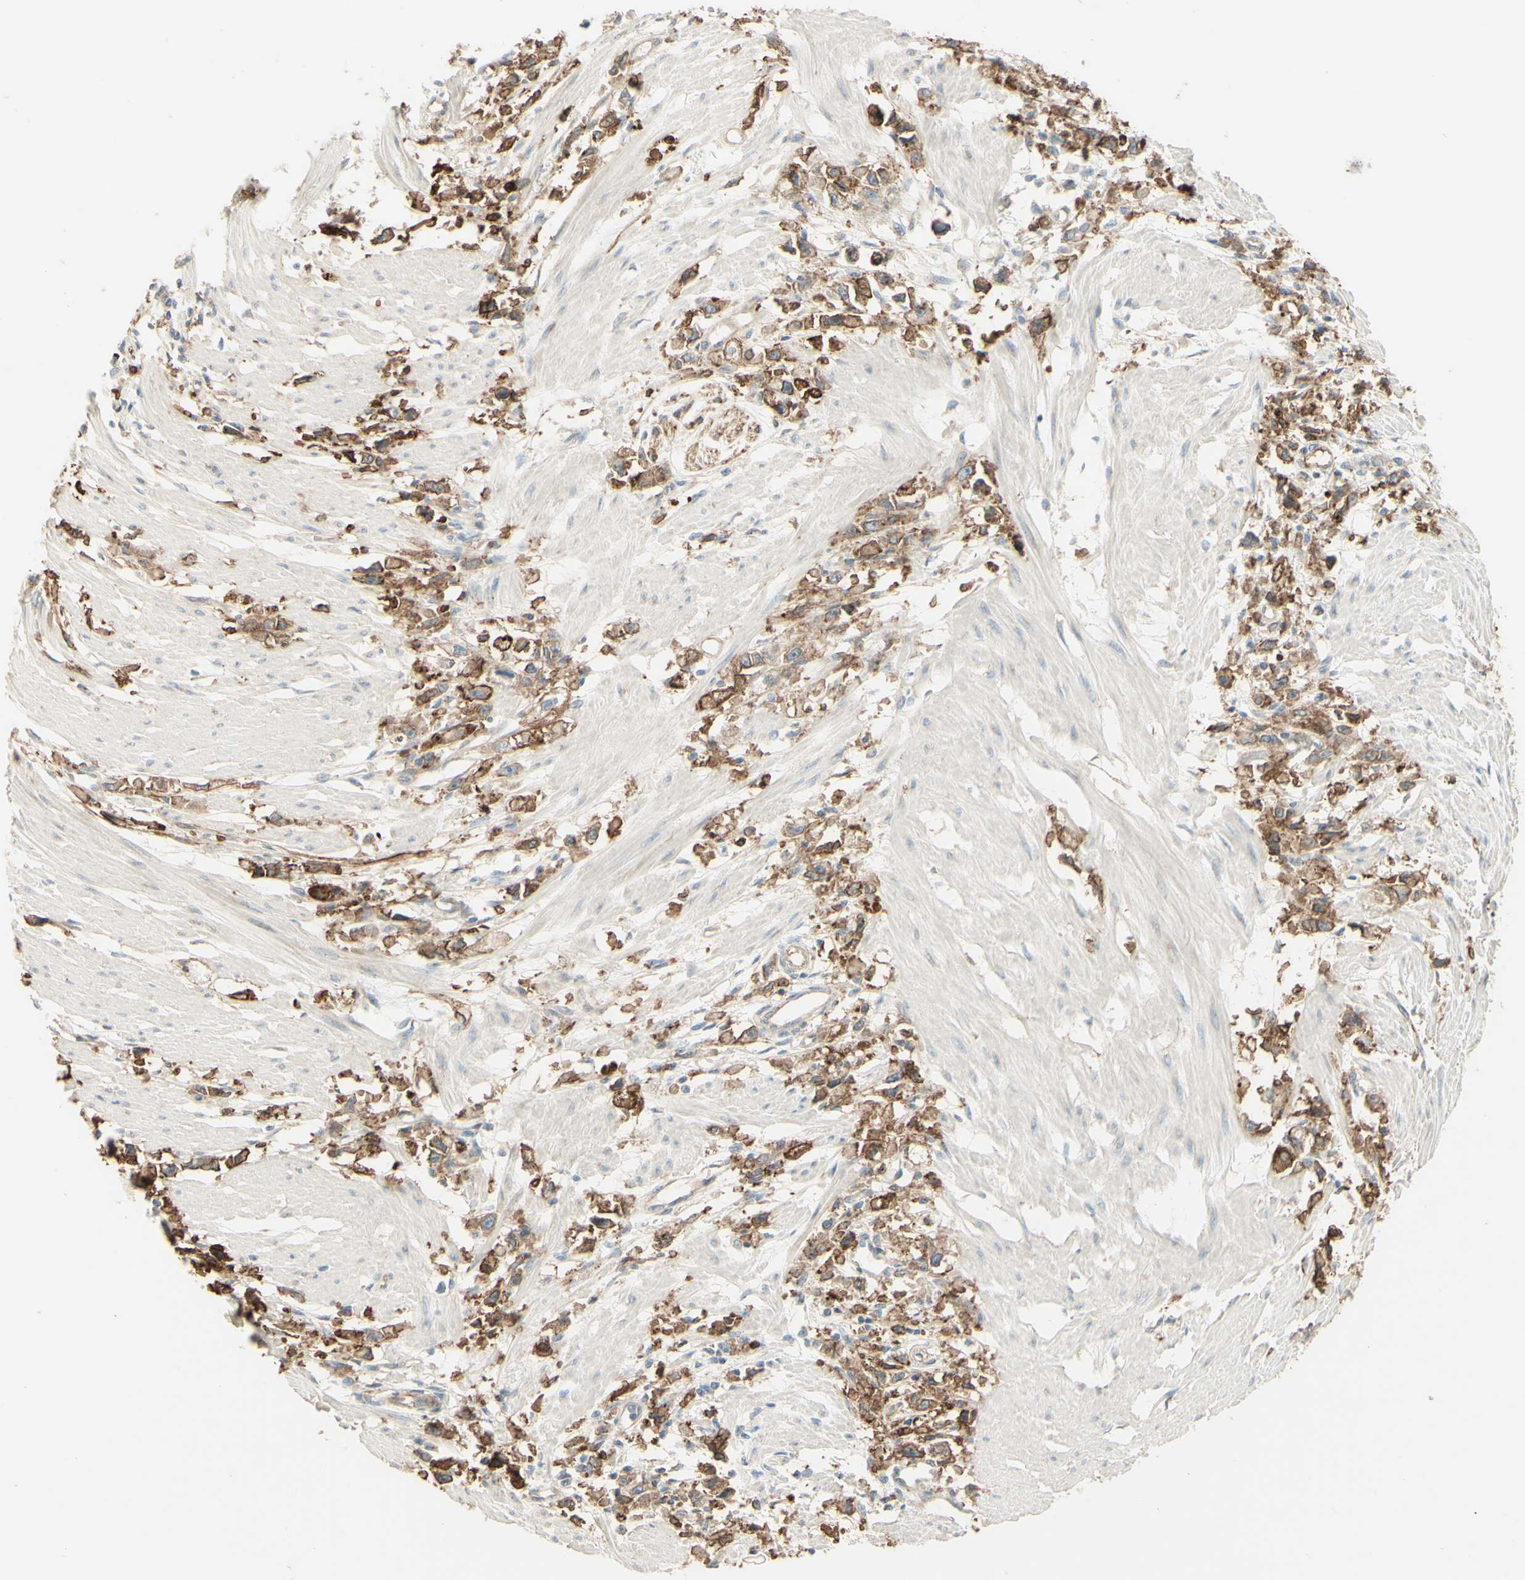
{"staining": {"intensity": "moderate", "quantity": ">75%", "location": "cytoplasmic/membranous"}, "tissue": "stomach cancer", "cell_type": "Tumor cells", "image_type": "cancer", "snomed": [{"axis": "morphology", "description": "Adenocarcinoma, NOS"}, {"axis": "topography", "description": "Stomach"}], "caption": "Protein expression analysis of human stomach cancer (adenocarcinoma) reveals moderate cytoplasmic/membranous positivity in about >75% of tumor cells.", "gene": "RNF149", "patient": {"sex": "female", "age": 59}}